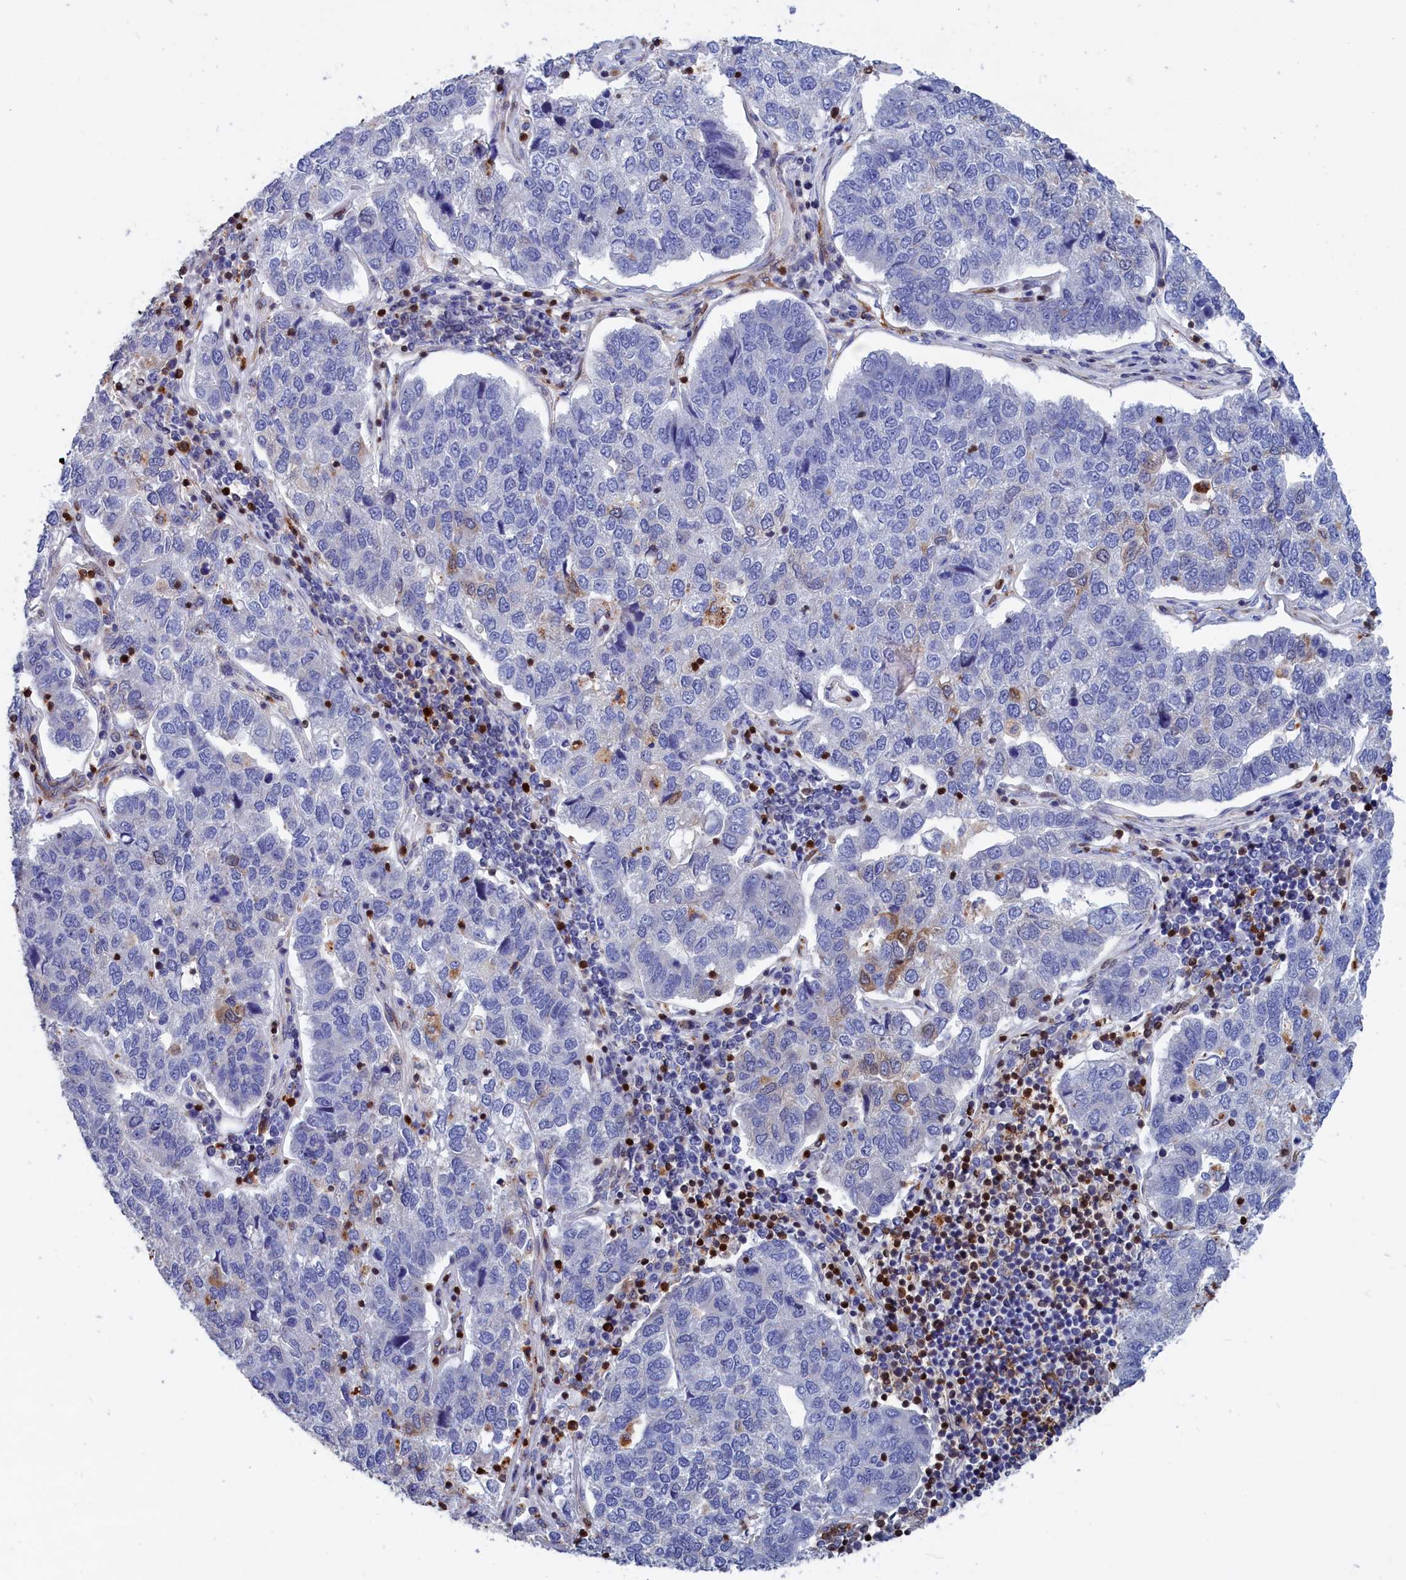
{"staining": {"intensity": "negative", "quantity": "none", "location": "none"}, "tissue": "pancreatic cancer", "cell_type": "Tumor cells", "image_type": "cancer", "snomed": [{"axis": "morphology", "description": "Adenocarcinoma, NOS"}, {"axis": "topography", "description": "Pancreas"}], "caption": "High magnification brightfield microscopy of pancreatic cancer (adenocarcinoma) stained with DAB (brown) and counterstained with hematoxylin (blue): tumor cells show no significant positivity.", "gene": "CRIP1", "patient": {"sex": "female", "age": 61}}